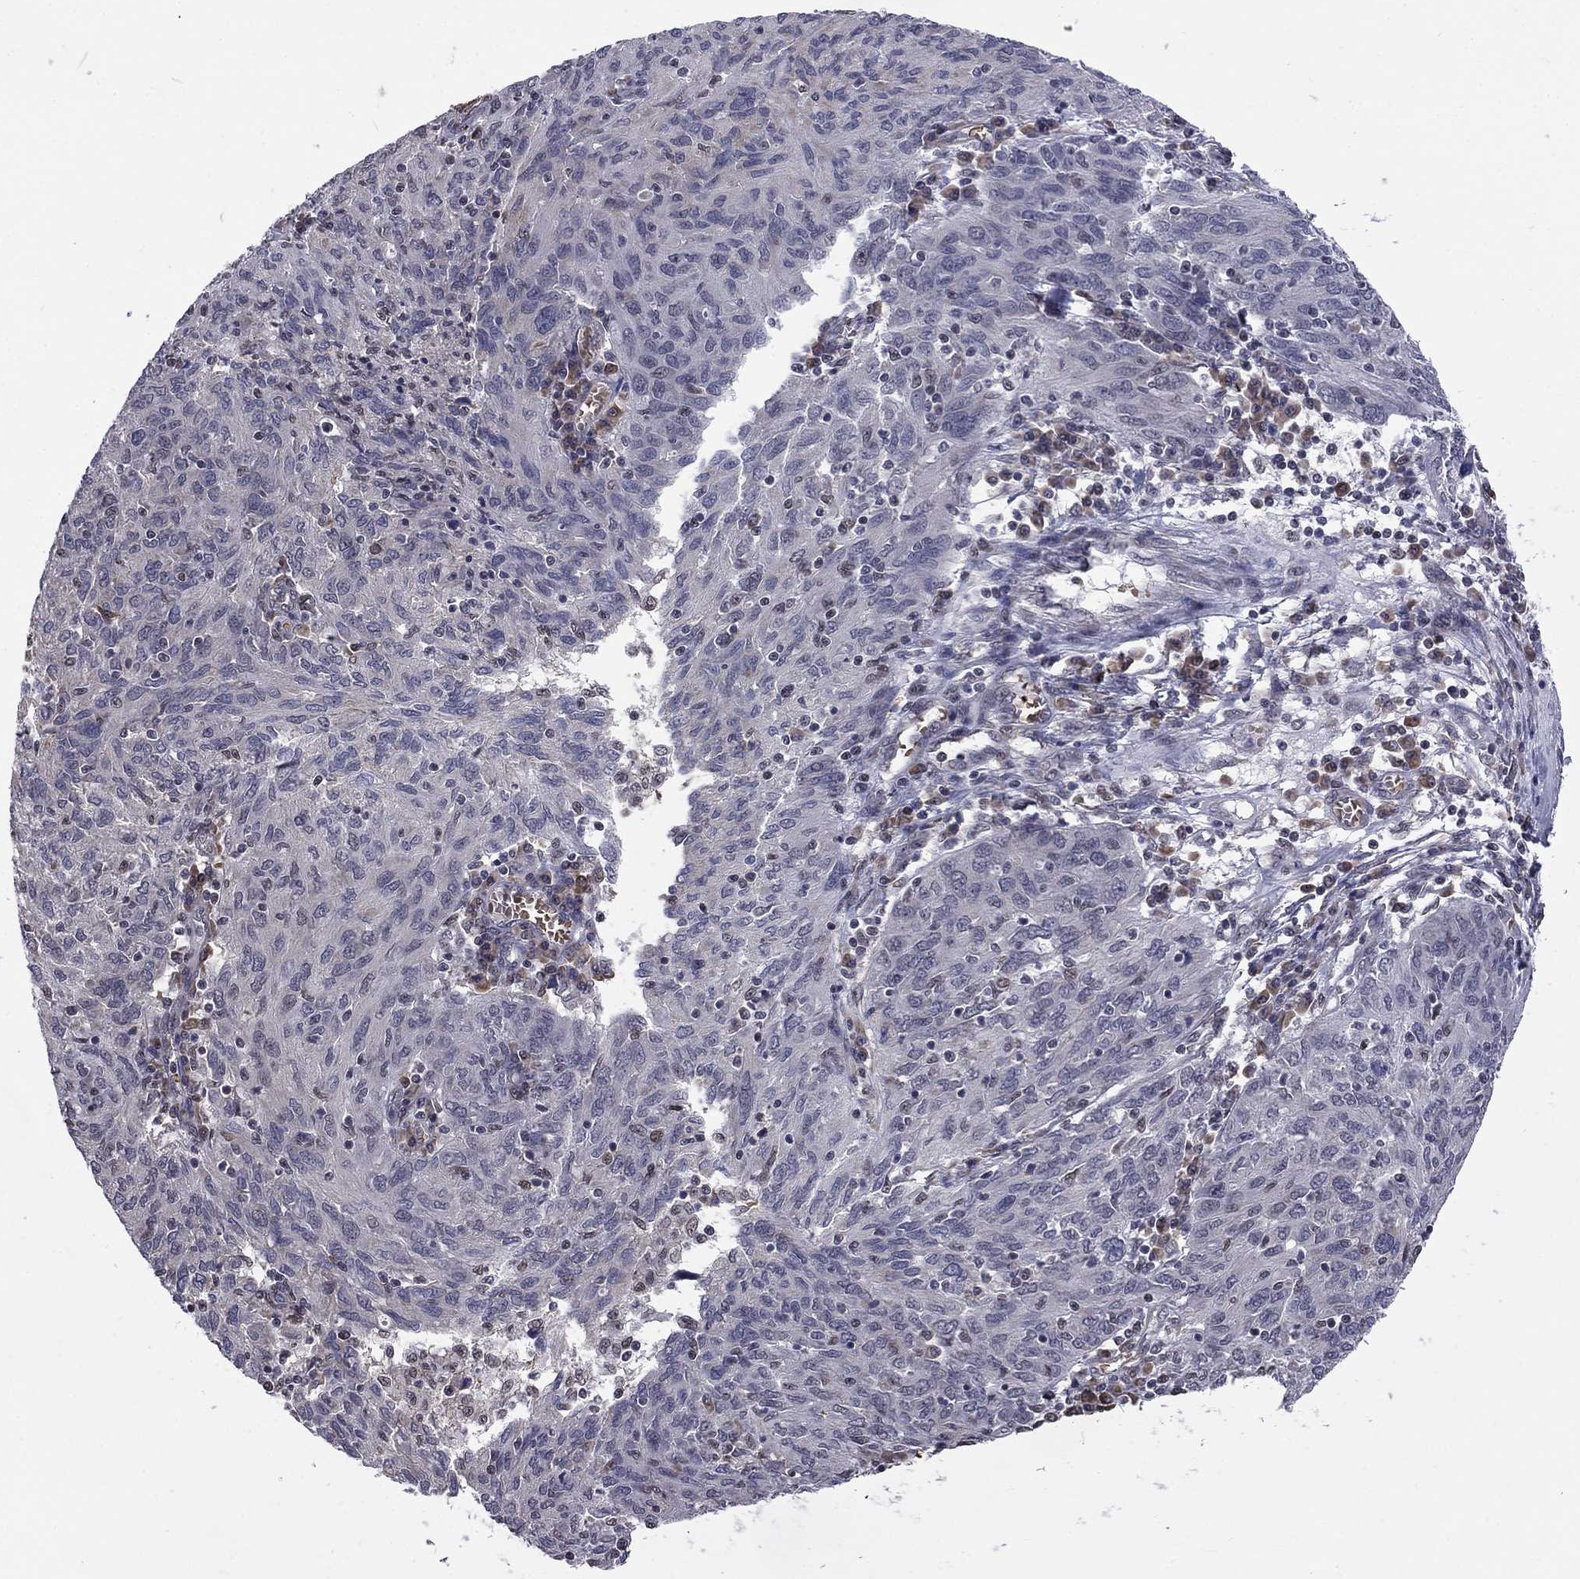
{"staining": {"intensity": "negative", "quantity": "none", "location": "none"}, "tissue": "ovarian cancer", "cell_type": "Tumor cells", "image_type": "cancer", "snomed": [{"axis": "morphology", "description": "Carcinoma, endometroid"}, {"axis": "topography", "description": "Ovary"}], "caption": "Immunohistochemical staining of endometroid carcinoma (ovarian) demonstrates no significant expression in tumor cells.", "gene": "HSPB2", "patient": {"sex": "female", "age": 50}}